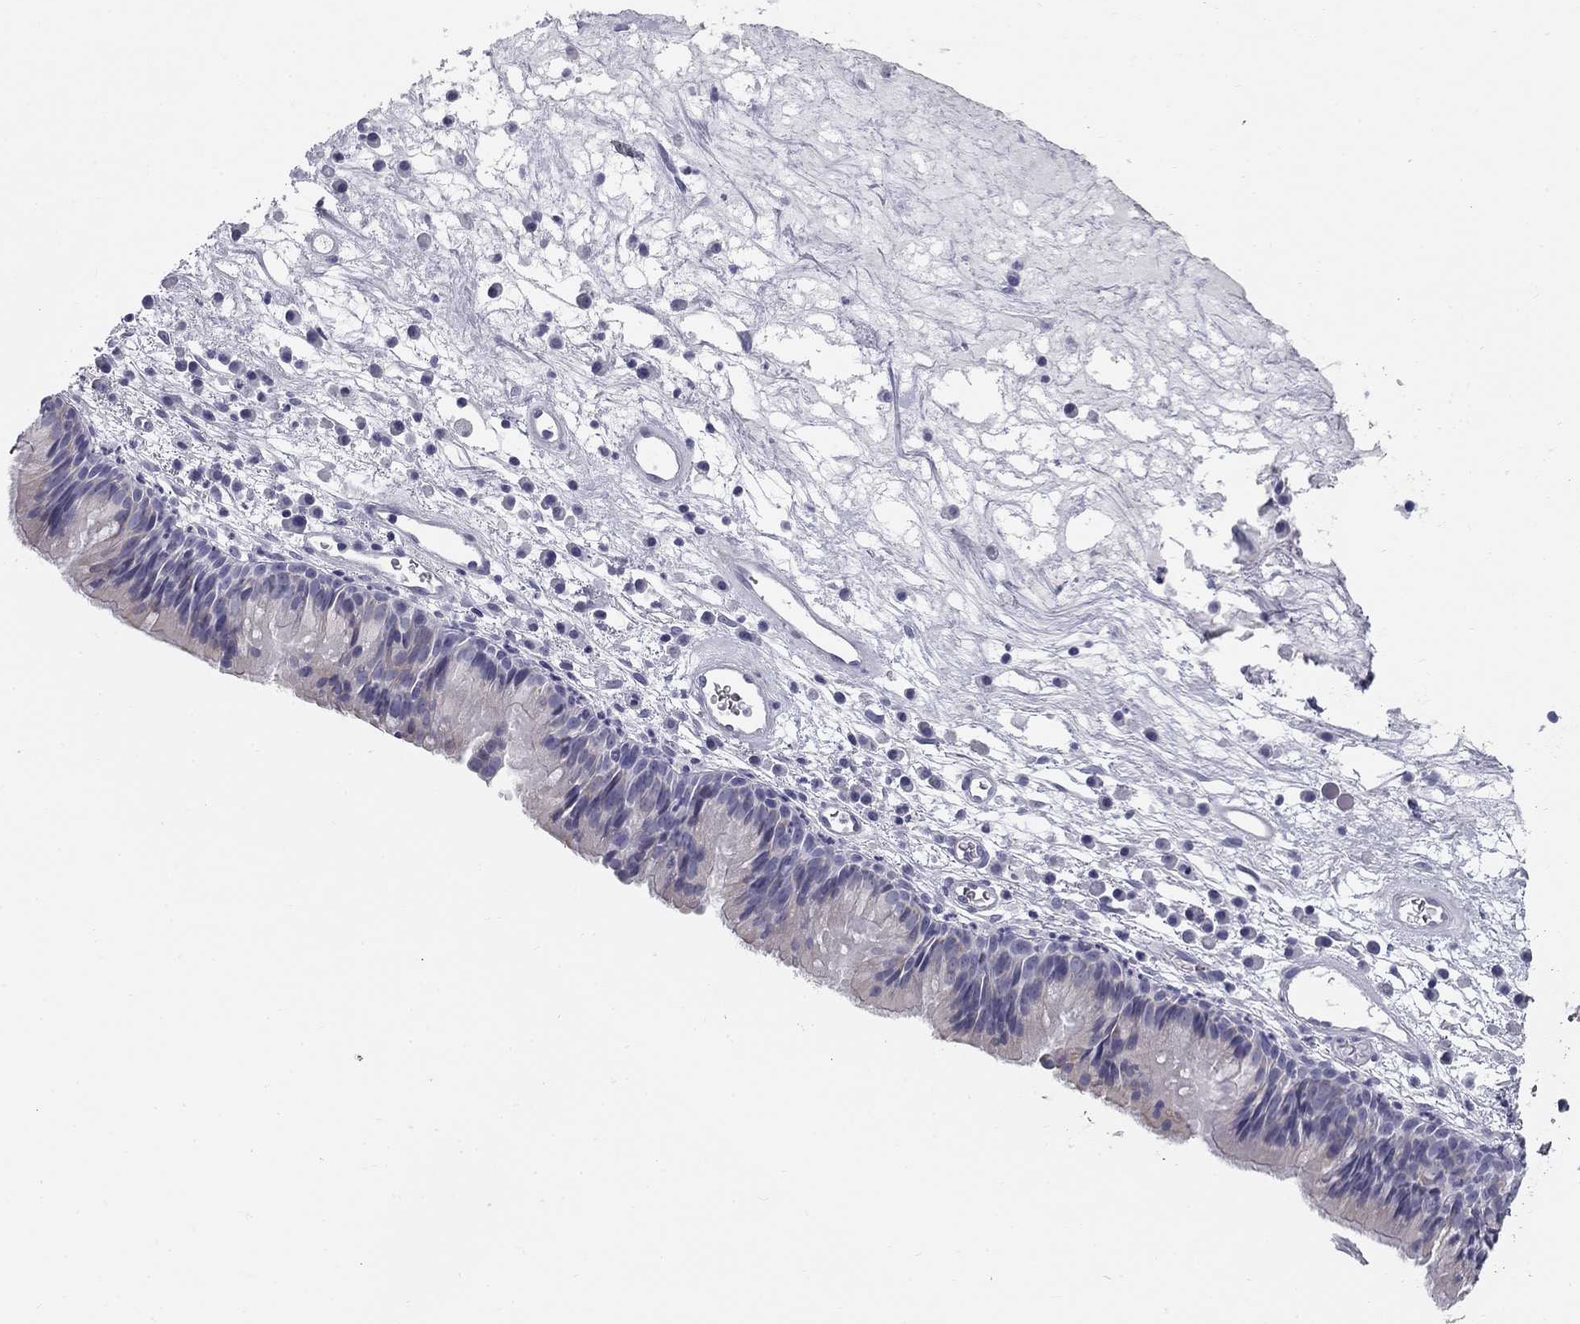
{"staining": {"intensity": "negative", "quantity": "none", "location": "none"}, "tissue": "nasopharynx", "cell_type": "Respiratory epithelial cells", "image_type": "normal", "snomed": [{"axis": "morphology", "description": "Normal tissue, NOS"}, {"axis": "topography", "description": "Nasopharynx"}], "caption": "Nasopharynx stained for a protein using immunohistochemistry exhibits no positivity respiratory epithelial cells.", "gene": "SULT2B1", "patient": {"sex": "male", "age": 69}}